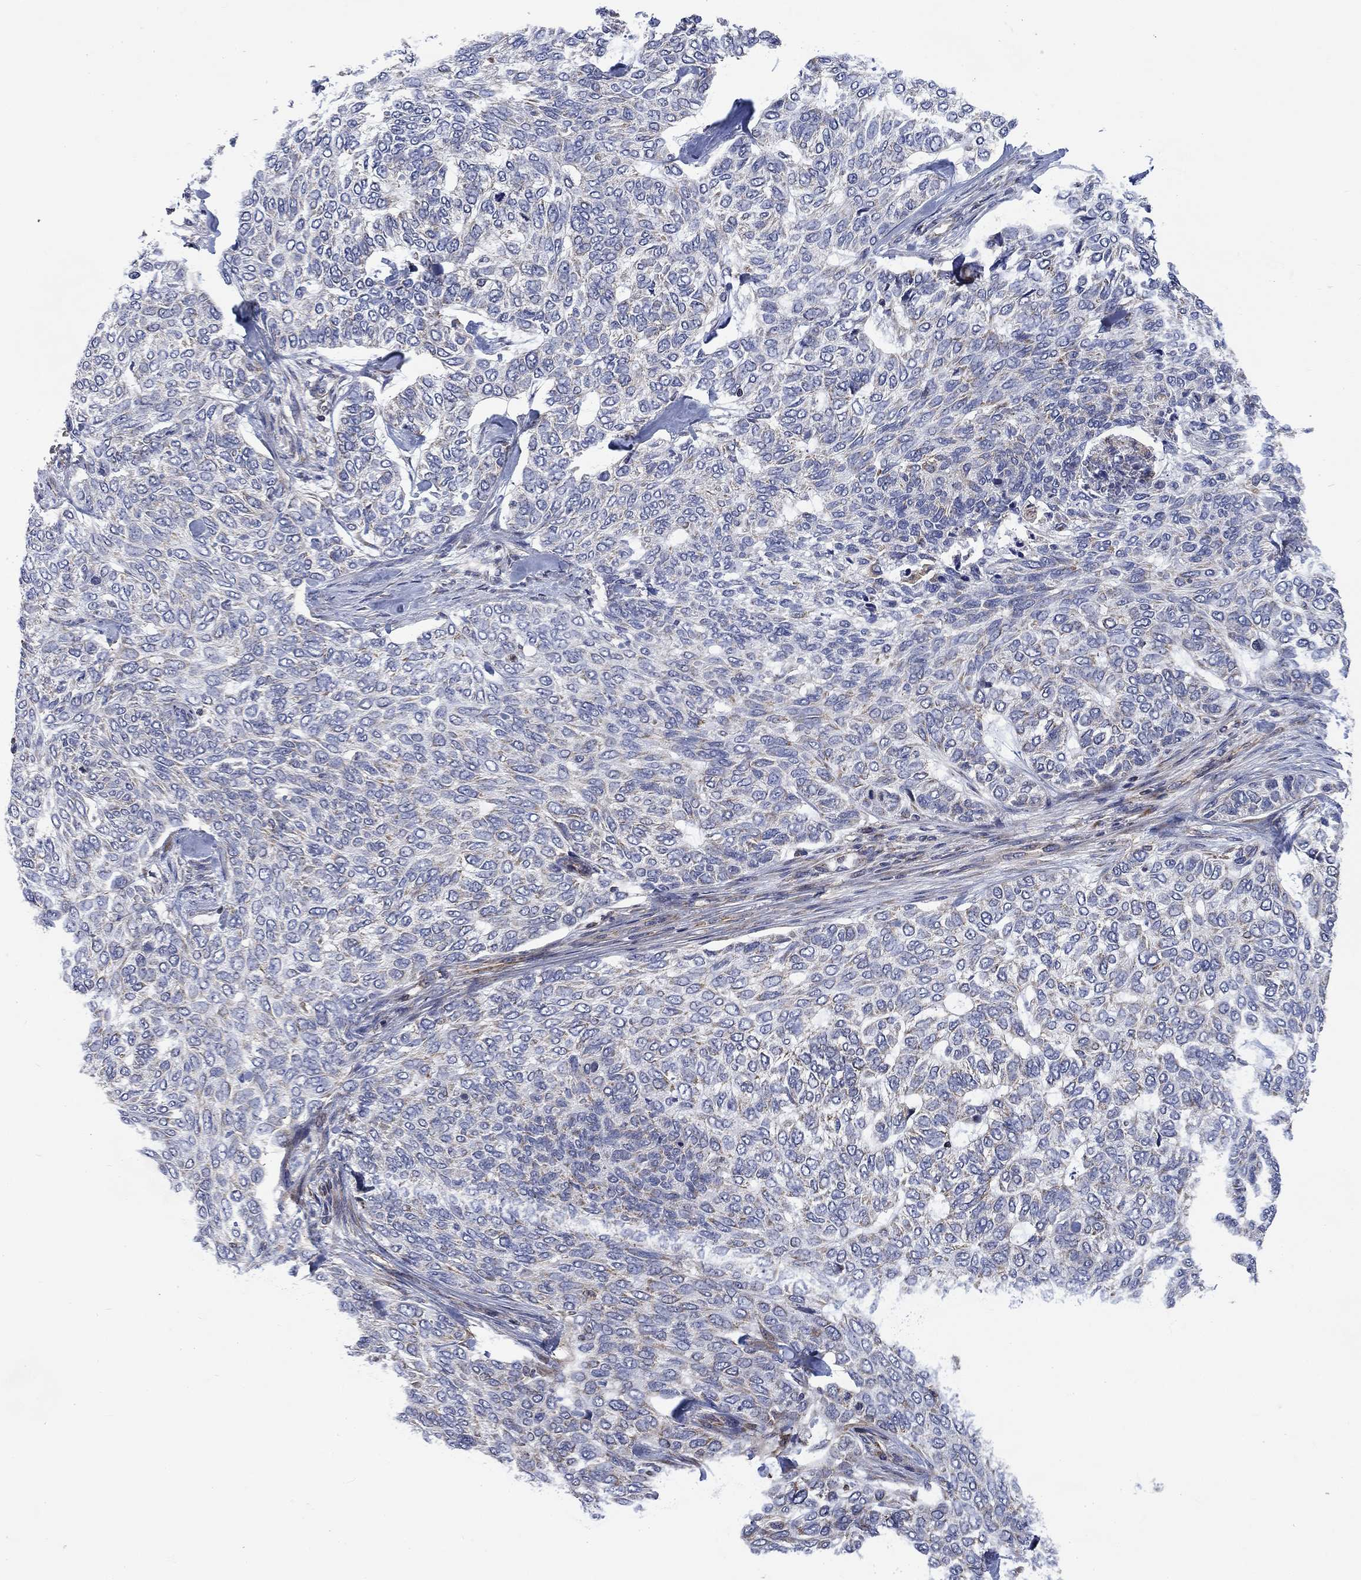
{"staining": {"intensity": "negative", "quantity": "none", "location": "none"}, "tissue": "skin cancer", "cell_type": "Tumor cells", "image_type": "cancer", "snomed": [{"axis": "morphology", "description": "Basal cell carcinoma"}, {"axis": "topography", "description": "Skin"}], "caption": "Tumor cells are negative for protein expression in human skin cancer. The staining was performed using DAB (3,3'-diaminobenzidine) to visualize the protein expression in brown, while the nuclei were stained in blue with hematoxylin (Magnification: 20x).", "gene": "NDUFC1", "patient": {"sex": "female", "age": 65}}